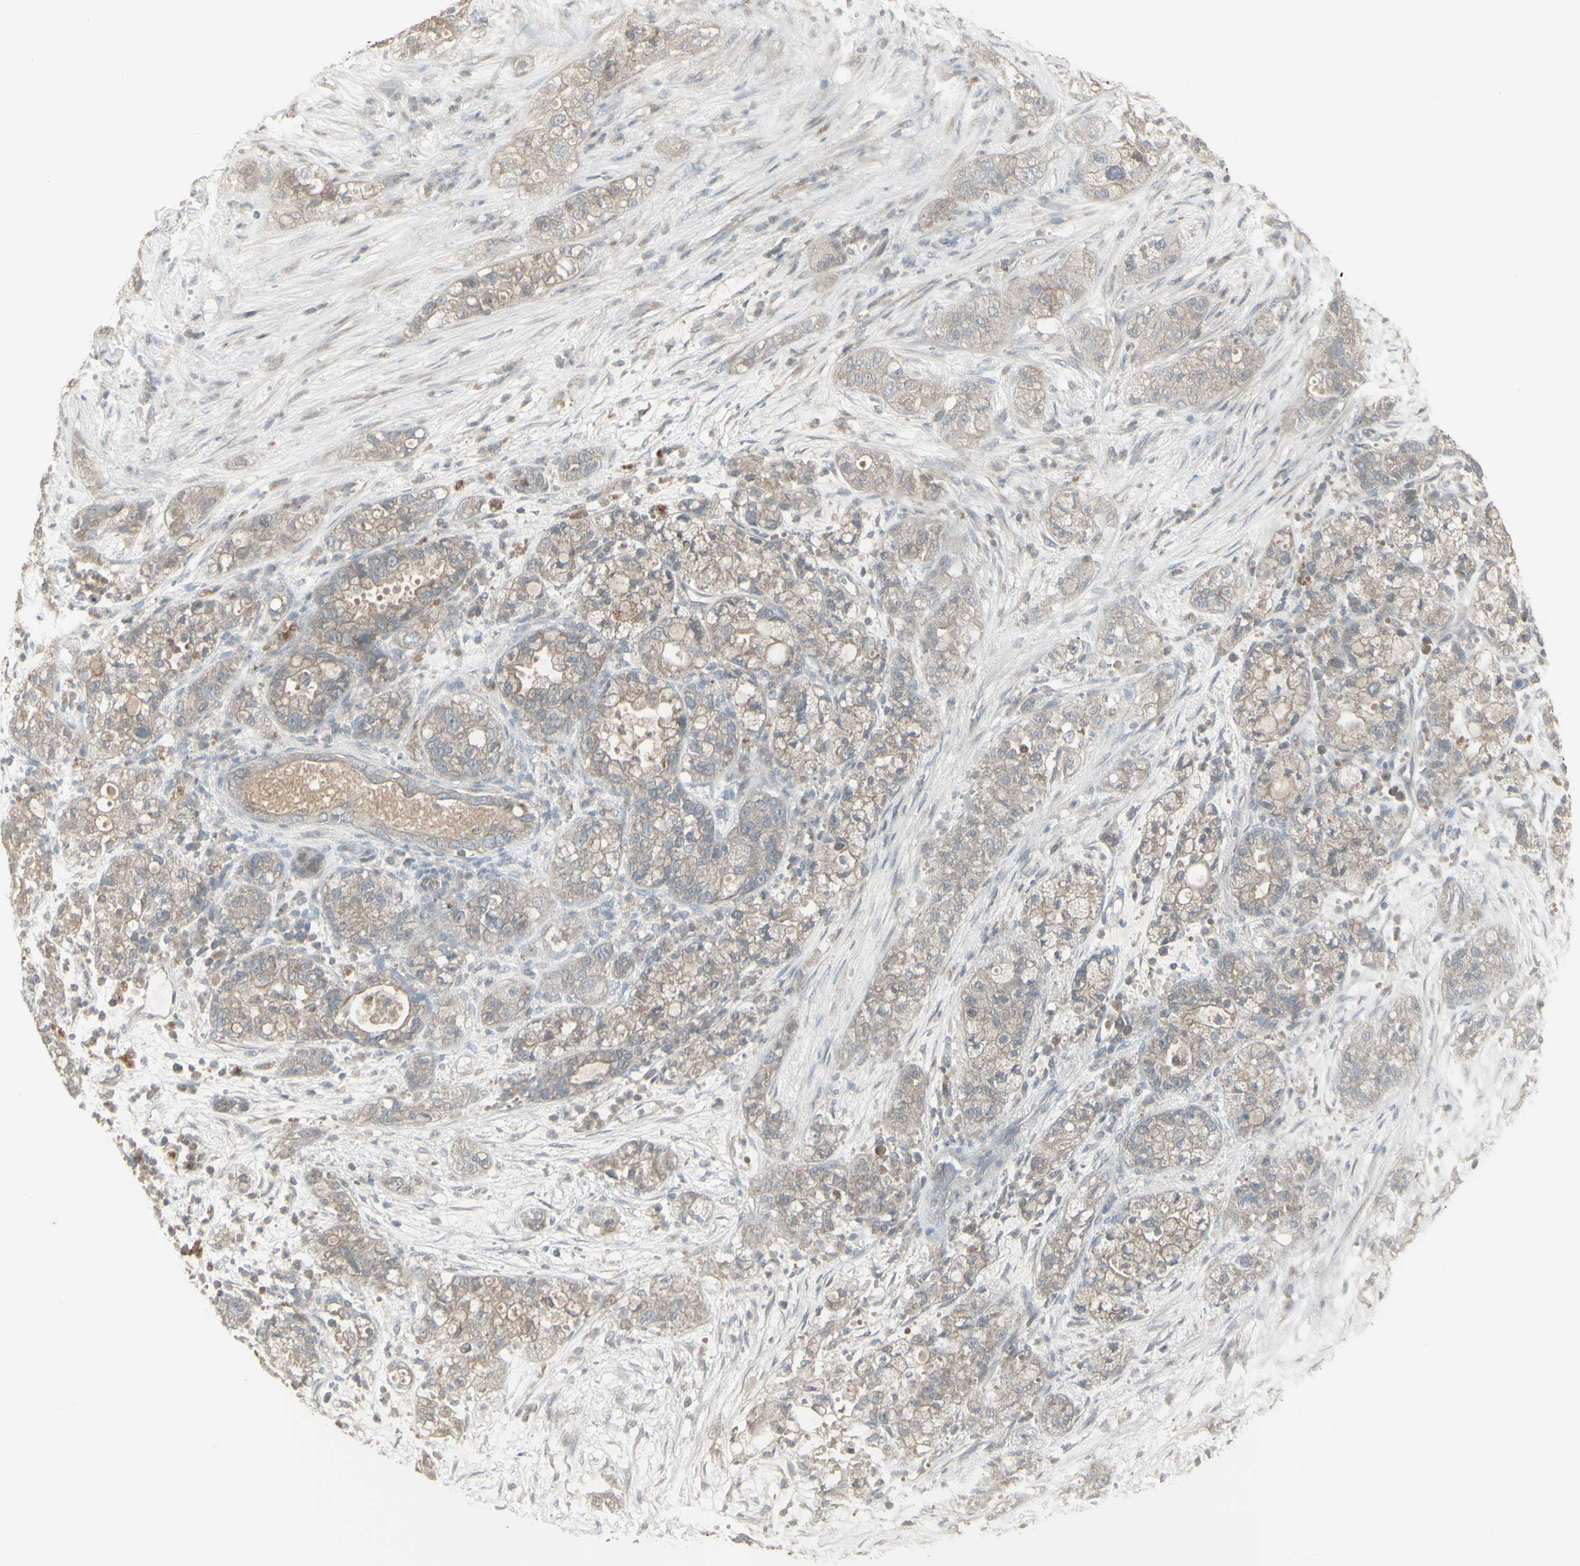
{"staining": {"intensity": "negative", "quantity": "none", "location": "none"}, "tissue": "pancreatic cancer", "cell_type": "Tumor cells", "image_type": "cancer", "snomed": [{"axis": "morphology", "description": "Adenocarcinoma, NOS"}, {"axis": "topography", "description": "Pancreas"}], "caption": "Immunohistochemistry (IHC) image of neoplastic tissue: human pancreatic adenocarcinoma stained with DAB displays no significant protein staining in tumor cells.", "gene": "CSK", "patient": {"sex": "female", "age": 78}}